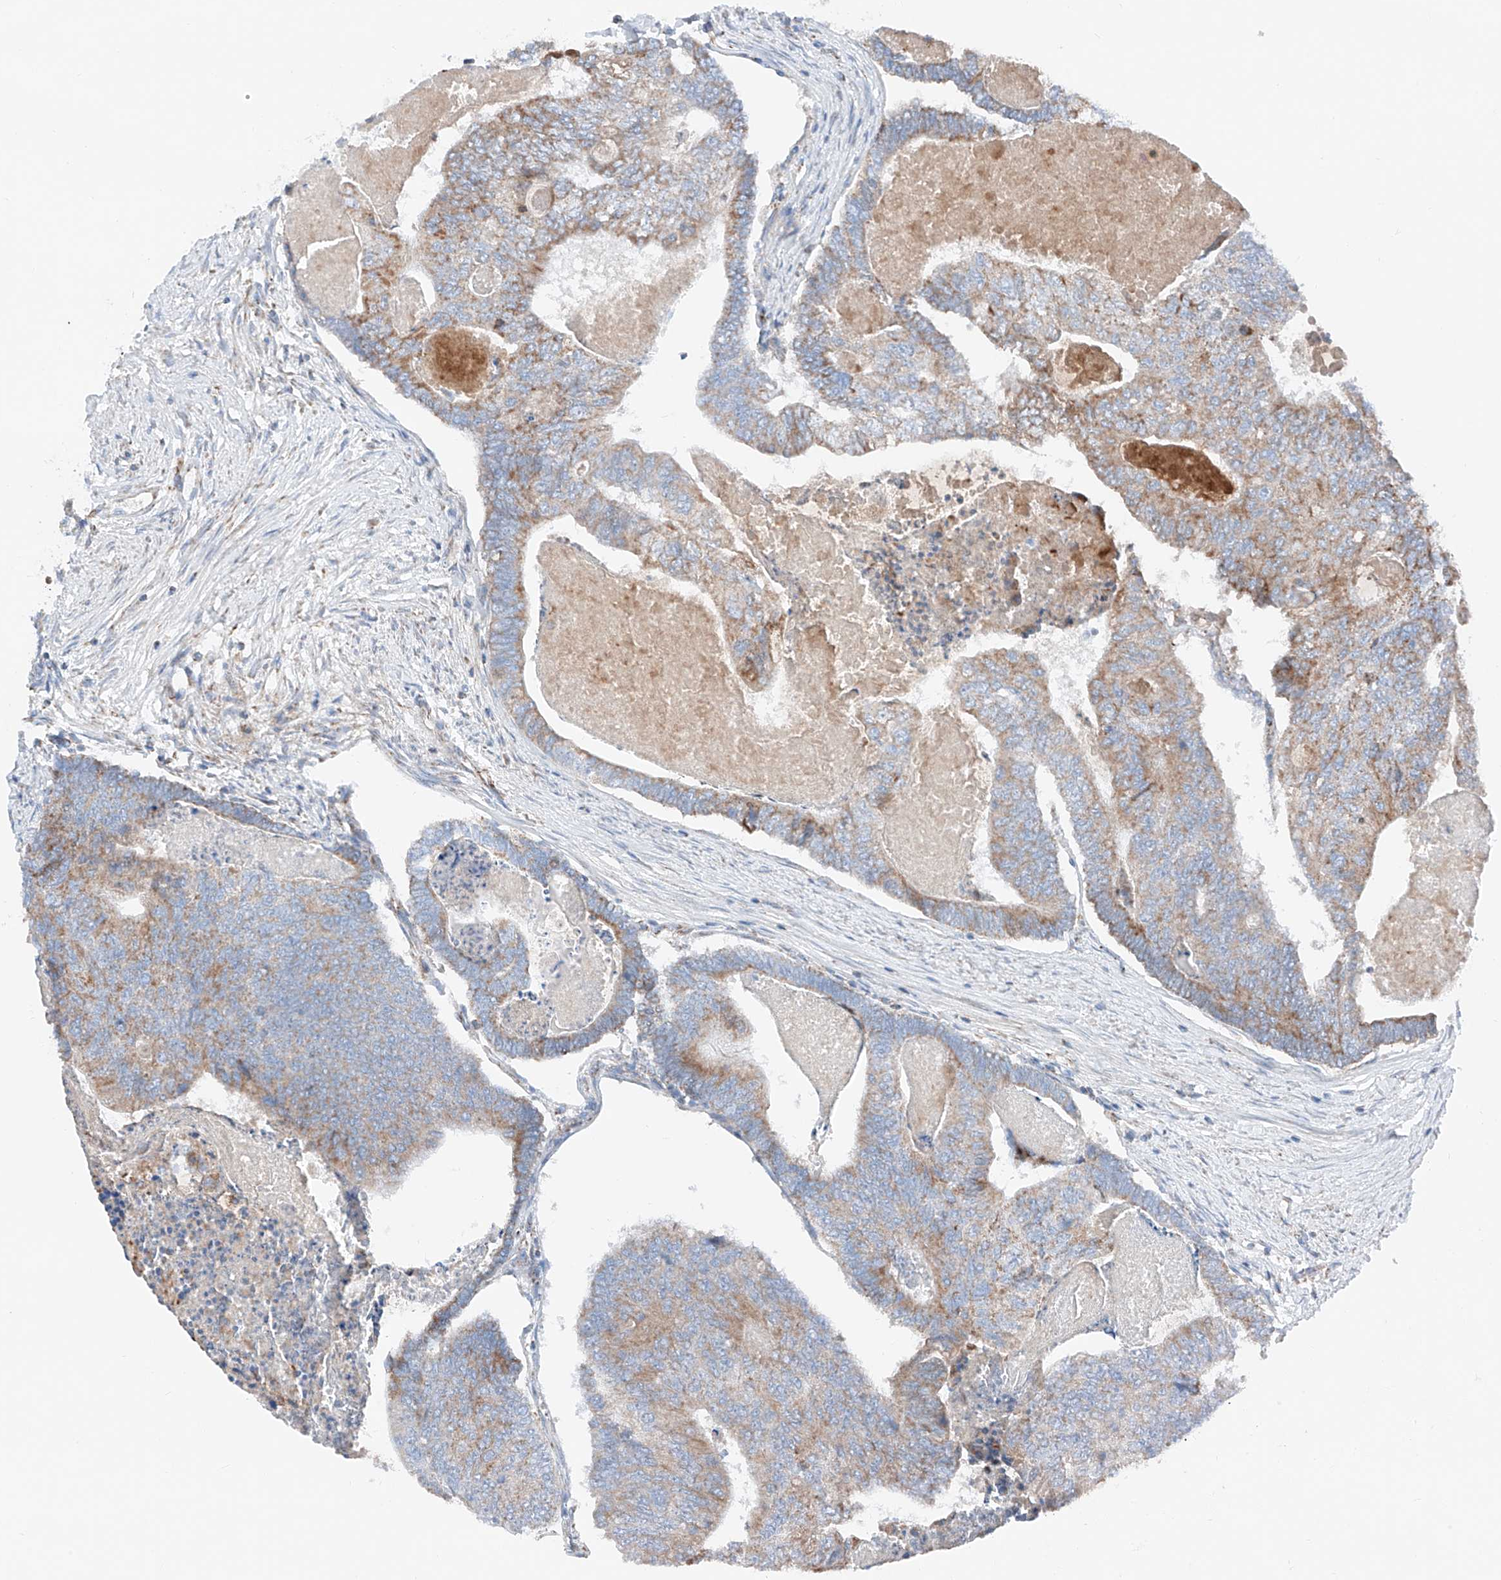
{"staining": {"intensity": "moderate", "quantity": "25%-75%", "location": "cytoplasmic/membranous"}, "tissue": "colorectal cancer", "cell_type": "Tumor cells", "image_type": "cancer", "snomed": [{"axis": "morphology", "description": "Adenocarcinoma, NOS"}, {"axis": "topography", "description": "Colon"}], "caption": "Immunohistochemistry (IHC) histopathology image of human adenocarcinoma (colorectal) stained for a protein (brown), which shows medium levels of moderate cytoplasmic/membranous staining in approximately 25%-75% of tumor cells.", "gene": "MRAP", "patient": {"sex": "female", "age": 67}}